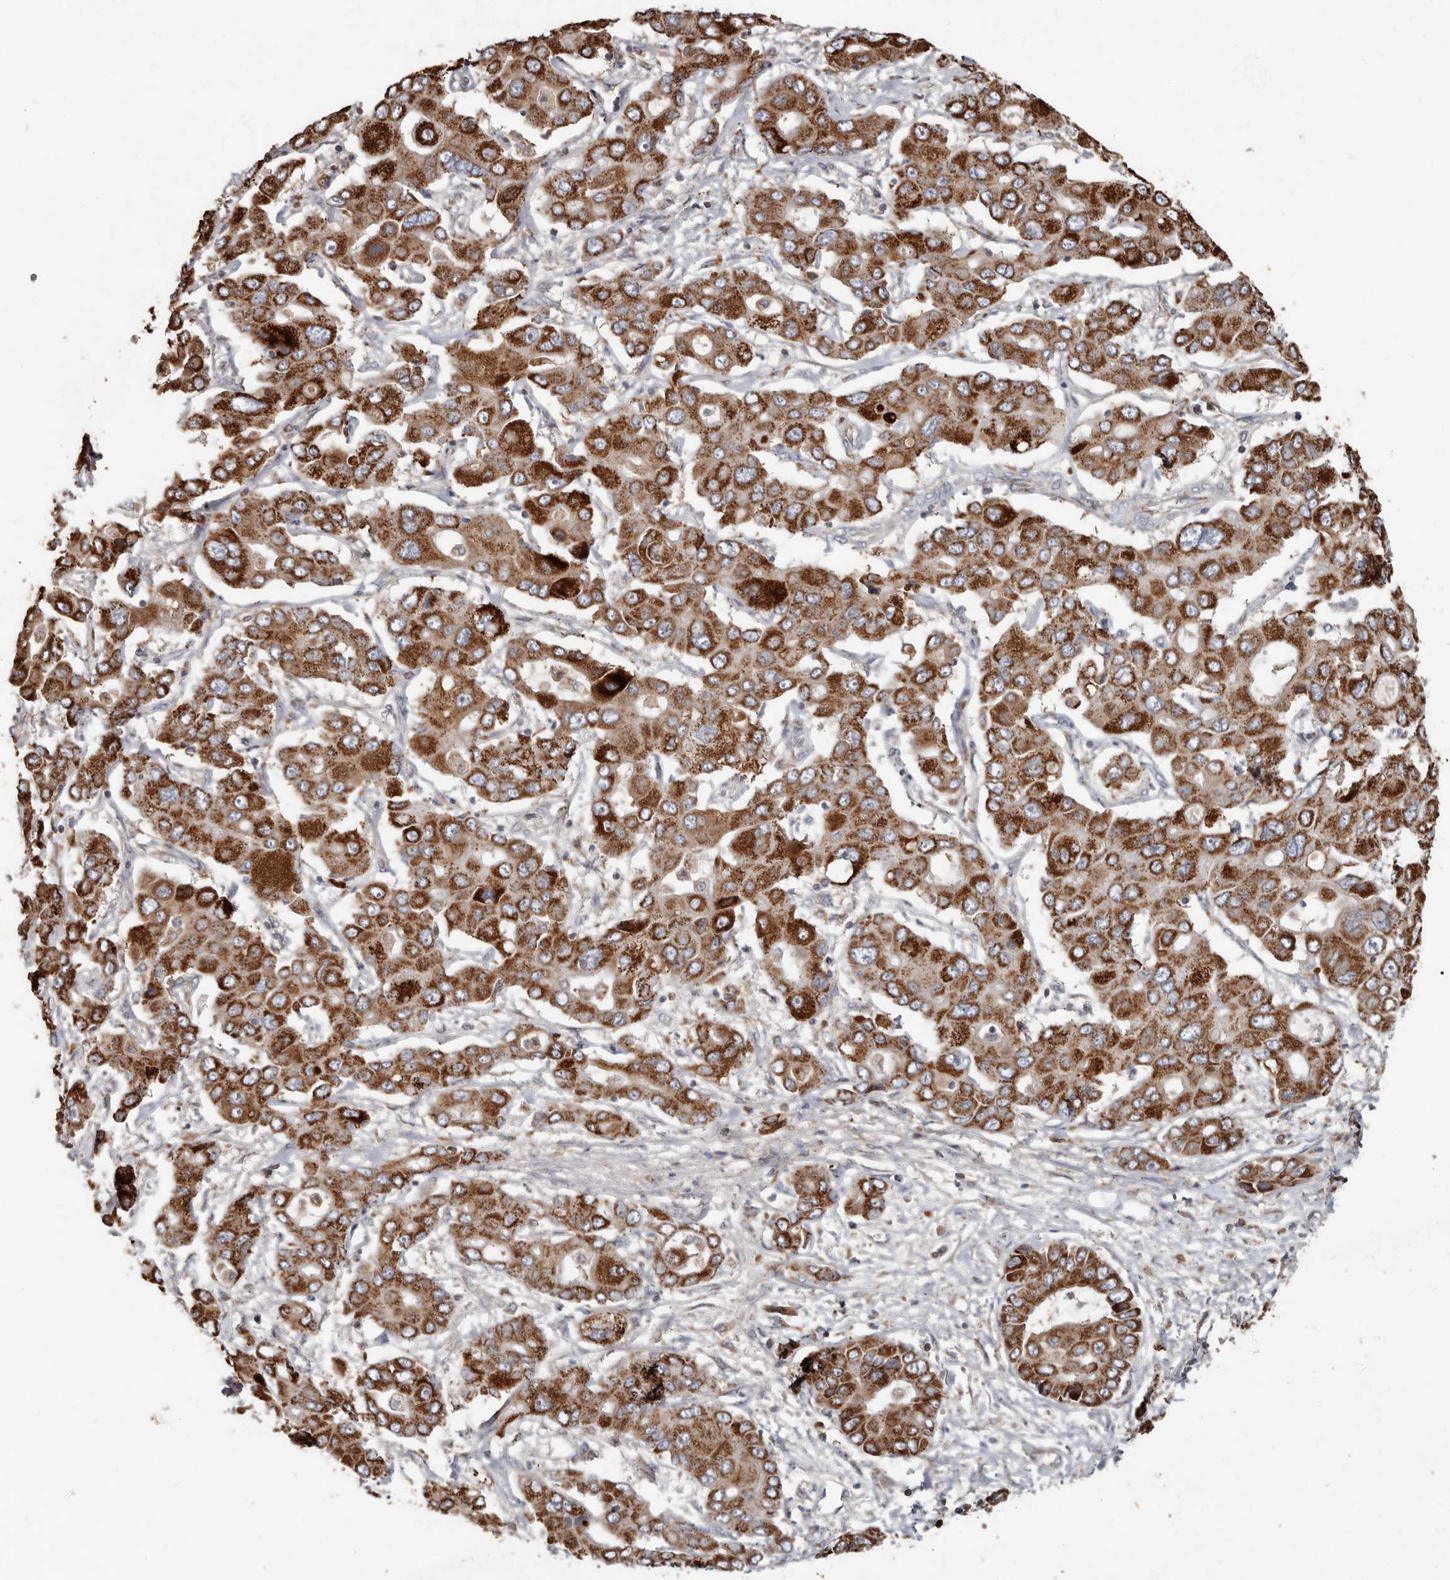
{"staining": {"intensity": "strong", "quantity": ">75%", "location": "cytoplasmic/membranous"}, "tissue": "liver cancer", "cell_type": "Tumor cells", "image_type": "cancer", "snomed": [{"axis": "morphology", "description": "Cholangiocarcinoma"}, {"axis": "topography", "description": "Liver"}], "caption": "Liver cancer stained with immunohistochemistry demonstrates strong cytoplasmic/membranous staining in approximately >75% of tumor cells.", "gene": "KIF26B", "patient": {"sex": "male", "age": 67}}